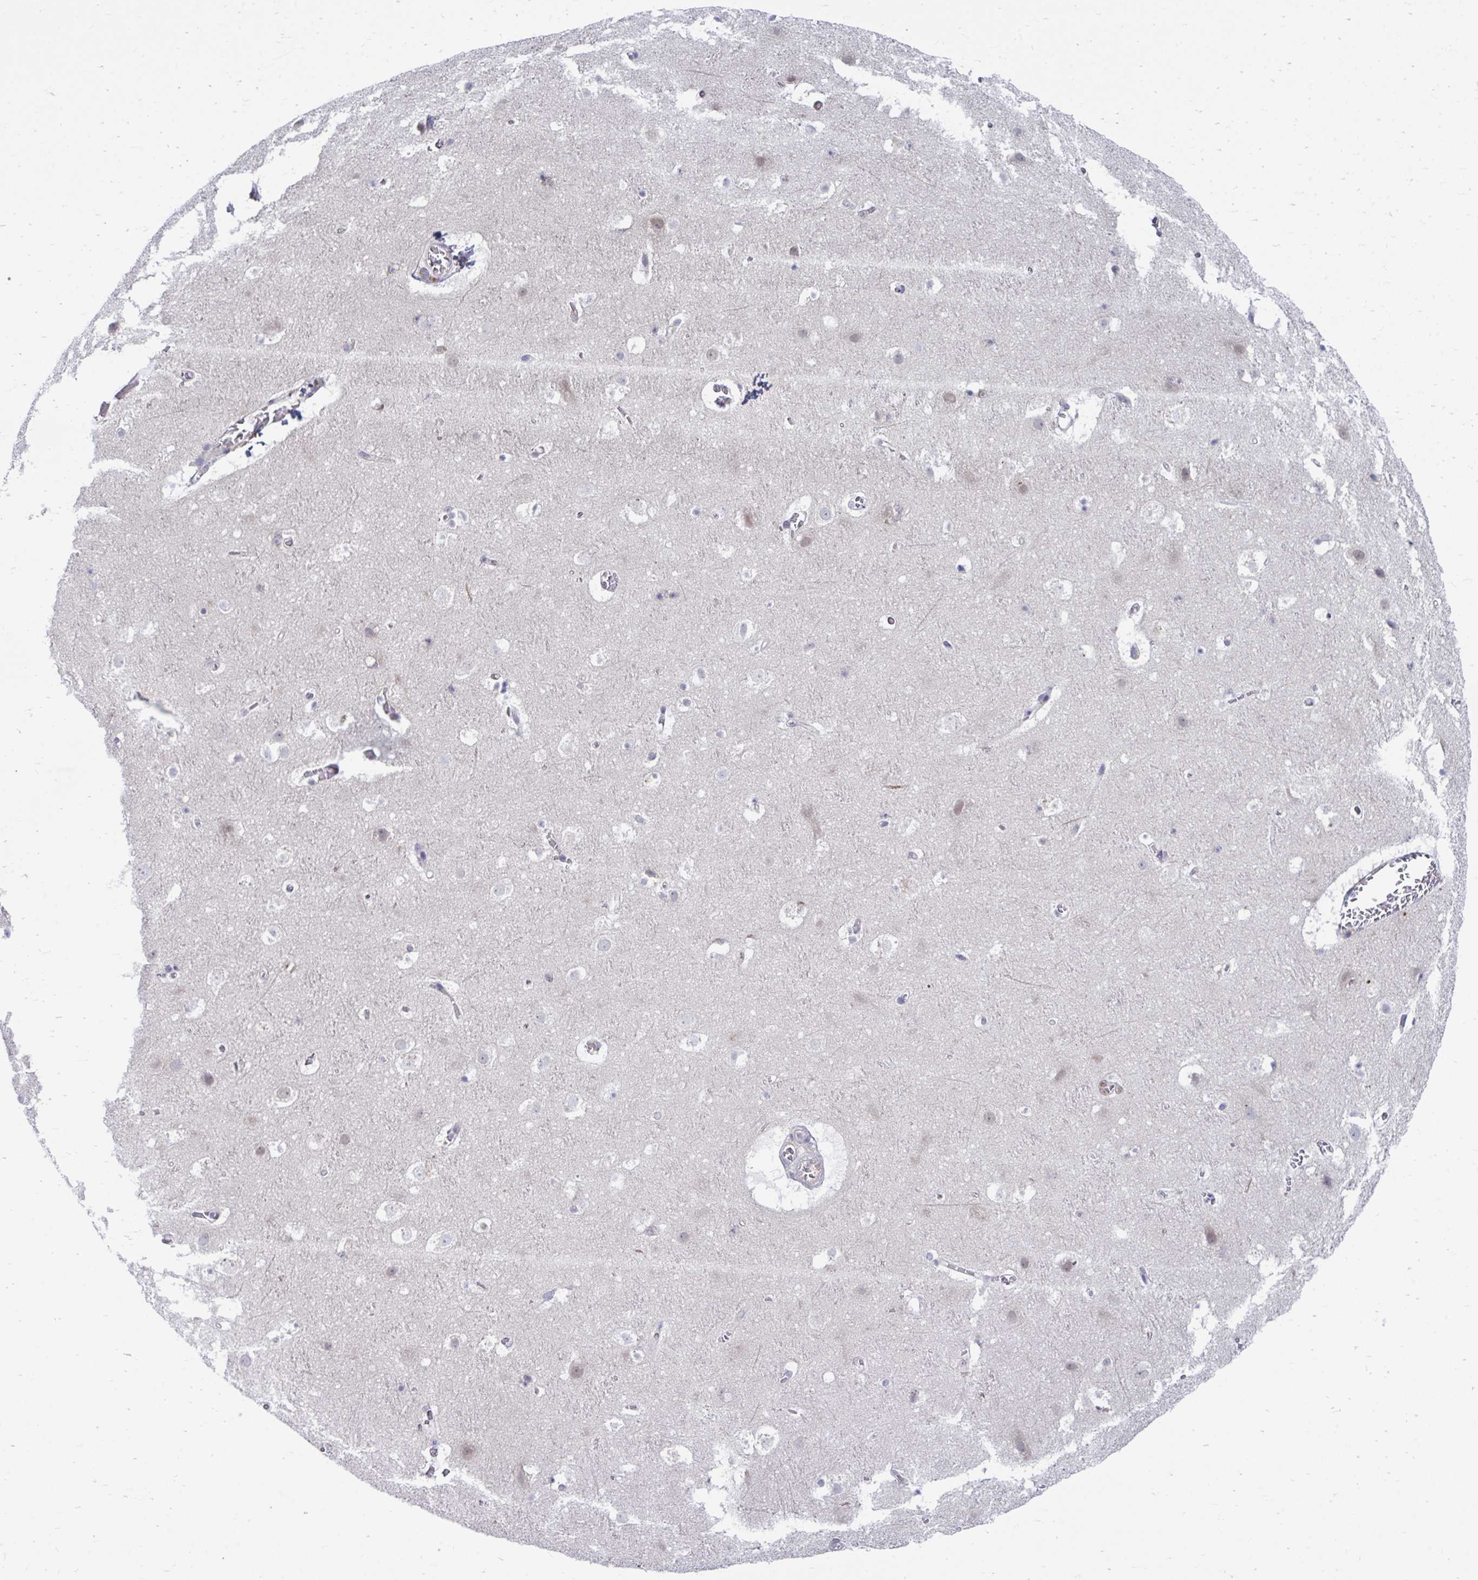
{"staining": {"intensity": "negative", "quantity": "none", "location": "none"}, "tissue": "cerebral cortex", "cell_type": "Endothelial cells", "image_type": "normal", "snomed": [{"axis": "morphology", "description": "Normal tissue, NOS"}, {"axis": "topography", "description": "Cerebral cortex"}], "caption": "IHC of normal human cerebral cortex shows no staining in endothelial cells.", "gene": "SELENON", "patient": {"sex": "female", "age": 42}}